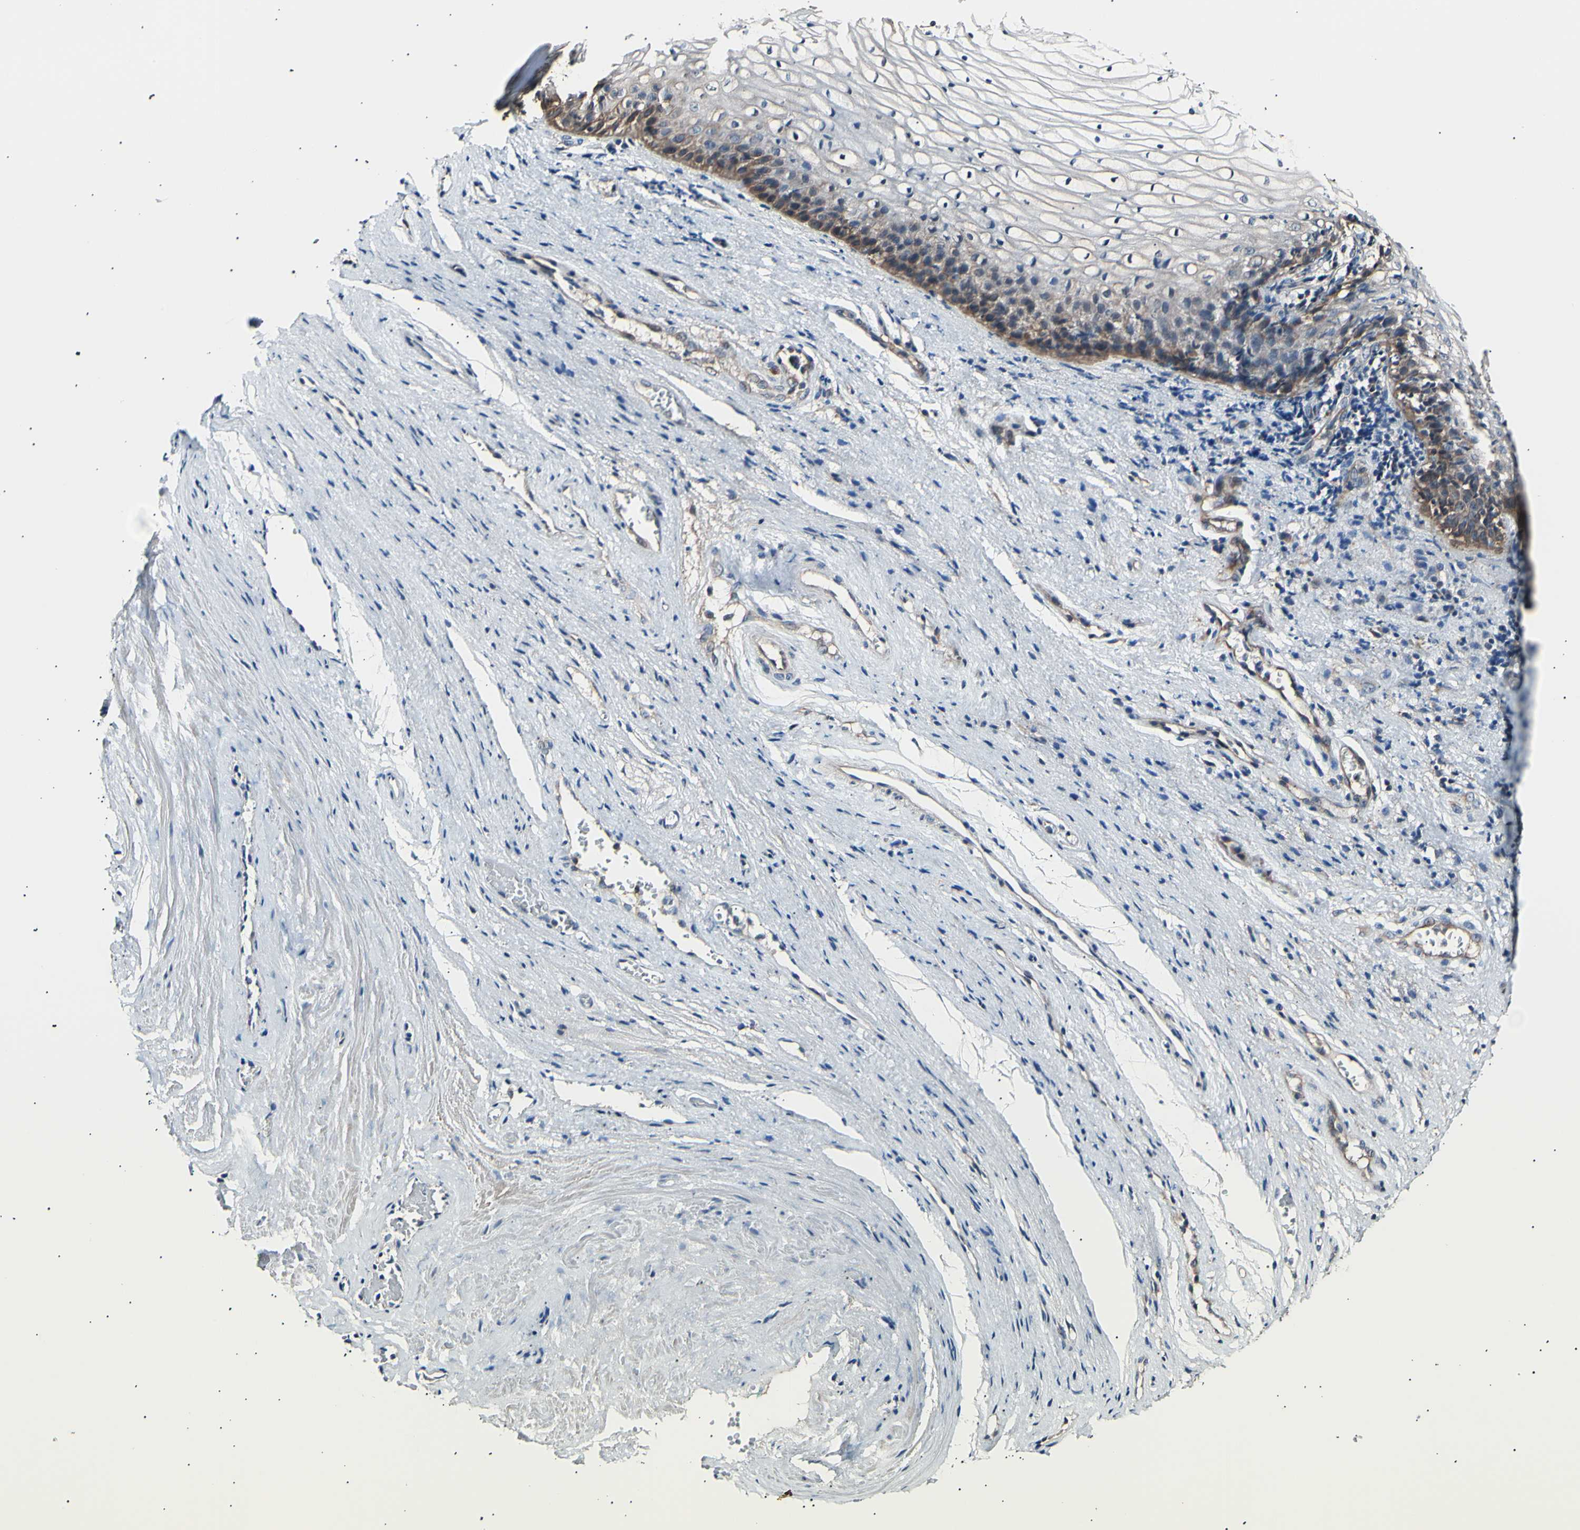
{"staining": {"intensity": "moderate", "quantity": "<25%", "location": "cytoplasmic/membranous"}, "tissue": "vagina", "cell_type": "Squamous epithelial cells", "image_type": "normal", "snomed": [{"axis": "morphology", "description": "Normal tissue, NOS"}, {"axis": "topography", "description": "Vagina"}], "caption": "DAB immunohistochemical staining of benign human vagina exhibits moderate cytoplasmic/membranous protein staining in approximately <25% of squamous epithelial cells. (Brightfield microscopy of DAB IHC at high magnification).", "gene": "ITGA6", "patient": {"sex": "female", "age": 34}}